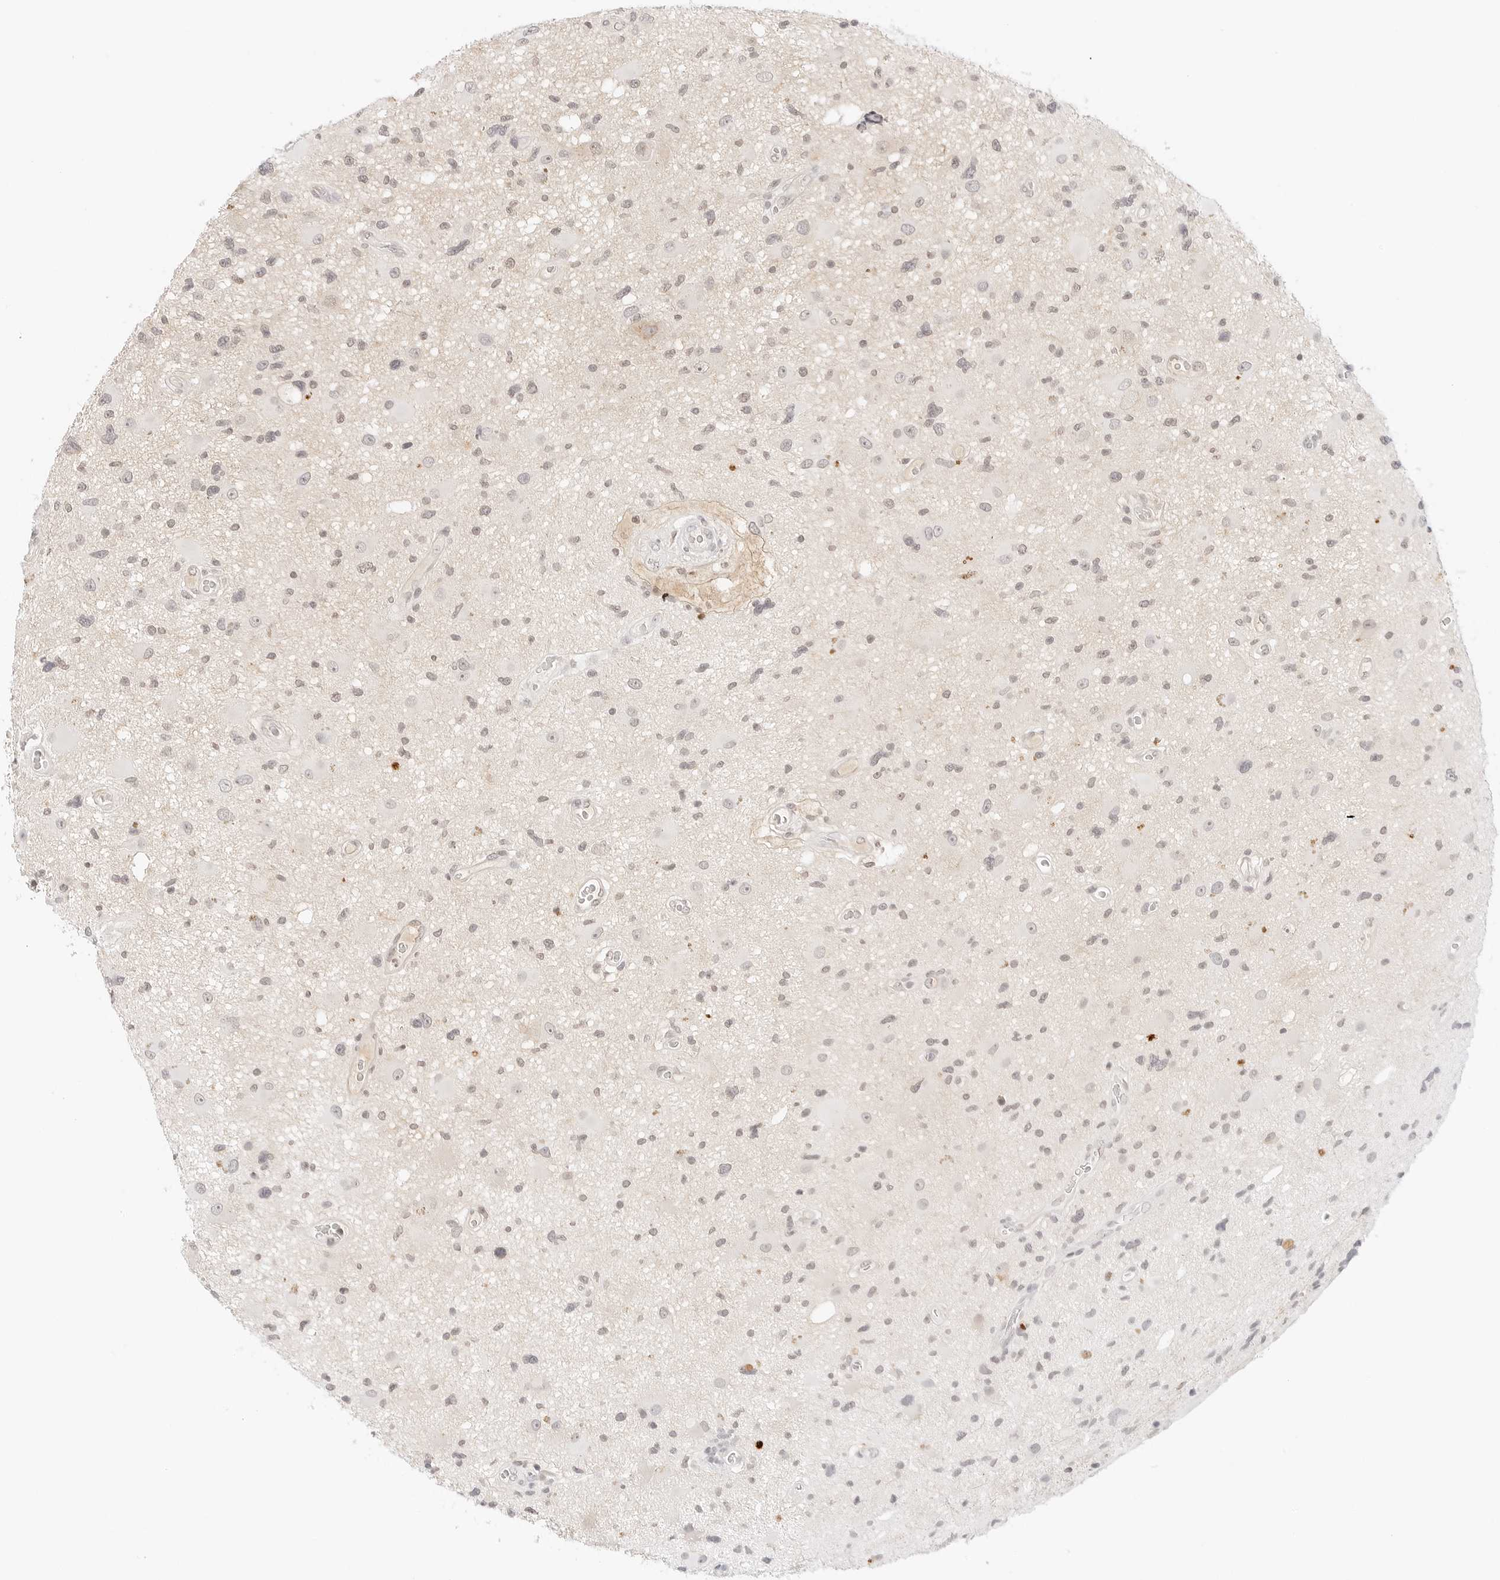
{"staining": {"intensity": "moderate", "quantity": "<25%", "location": "nuclear"}, "tissue": "glioma", "cell_type": "Tumor cells", "image_type": "cancer", "snomed": [{"axis": "morphology", "description": "Glioma, malignant, High grade"}, {"axis": "topography", "description": "Brain"}], "caption": "There is low levels of moderate nuclear staining in tumor cells of malignant glioma (high-grade), as demonstrated by immunohistochemical staining (brown color).", "gene": "XKR4", "patient": {"sex": "male", "age": 33}}